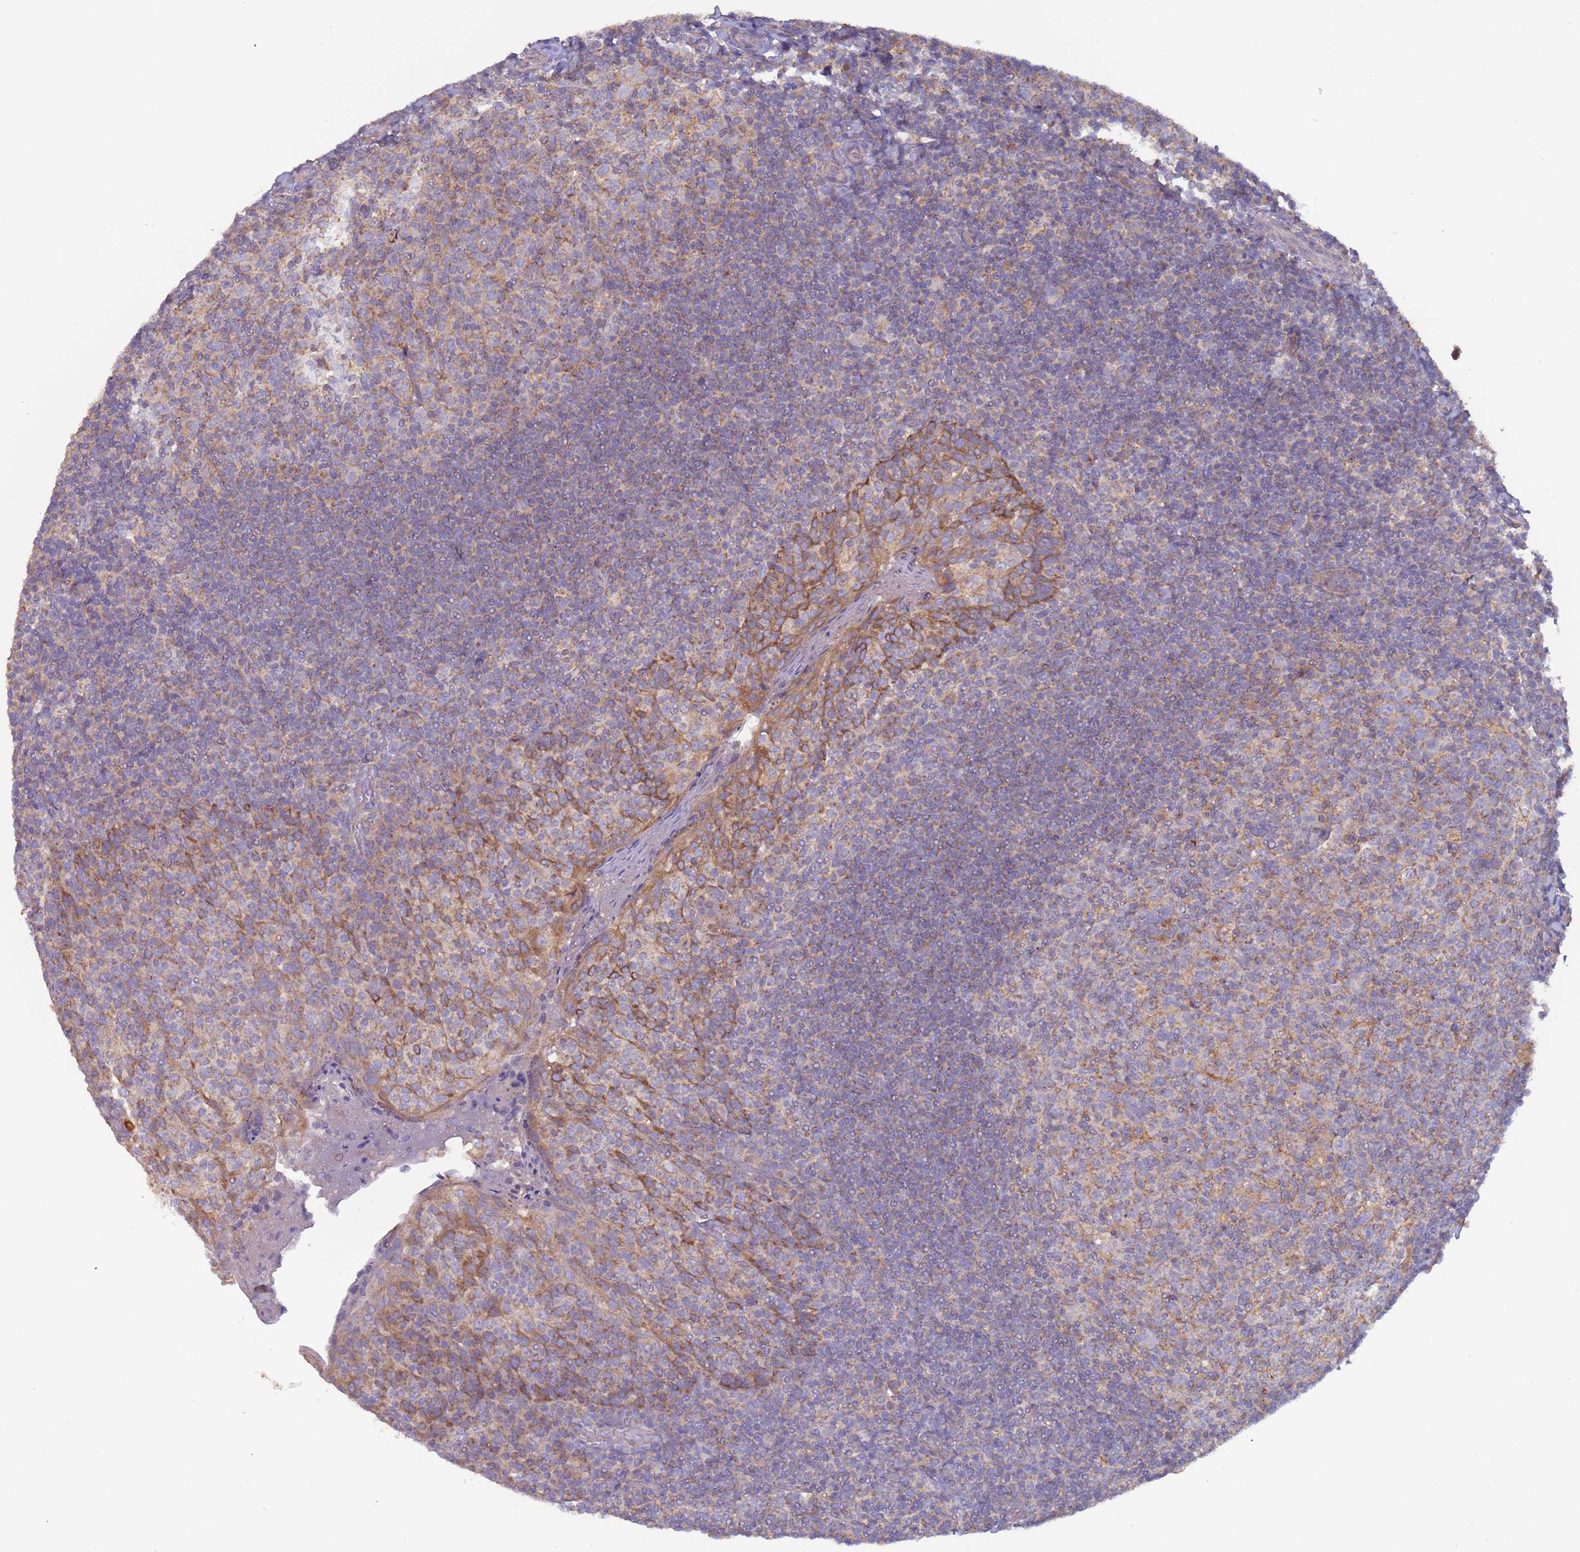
{"staining": {"intensity": "weak", "quantity": "<25%", "location": "cytoplasmic/membranous"}, "tissue": "tonsil", "cell_type": "Germinal center cells", "image_type": "normal", "snomed": [{"axis": "morphology", "description": "Normal tissue, NOS"}, {"axis": "topography", "description": "Tonsil"}], "caption": "DAB immunohistochemical staining of normal human tonsil demonstrates no significant expression in germinal center cells. (Immunohistochemistry (ihc), brightfield microscopy, high magnification).", "gene": "UQCRQ", "patient": {"sex": "female", "age": 19}}